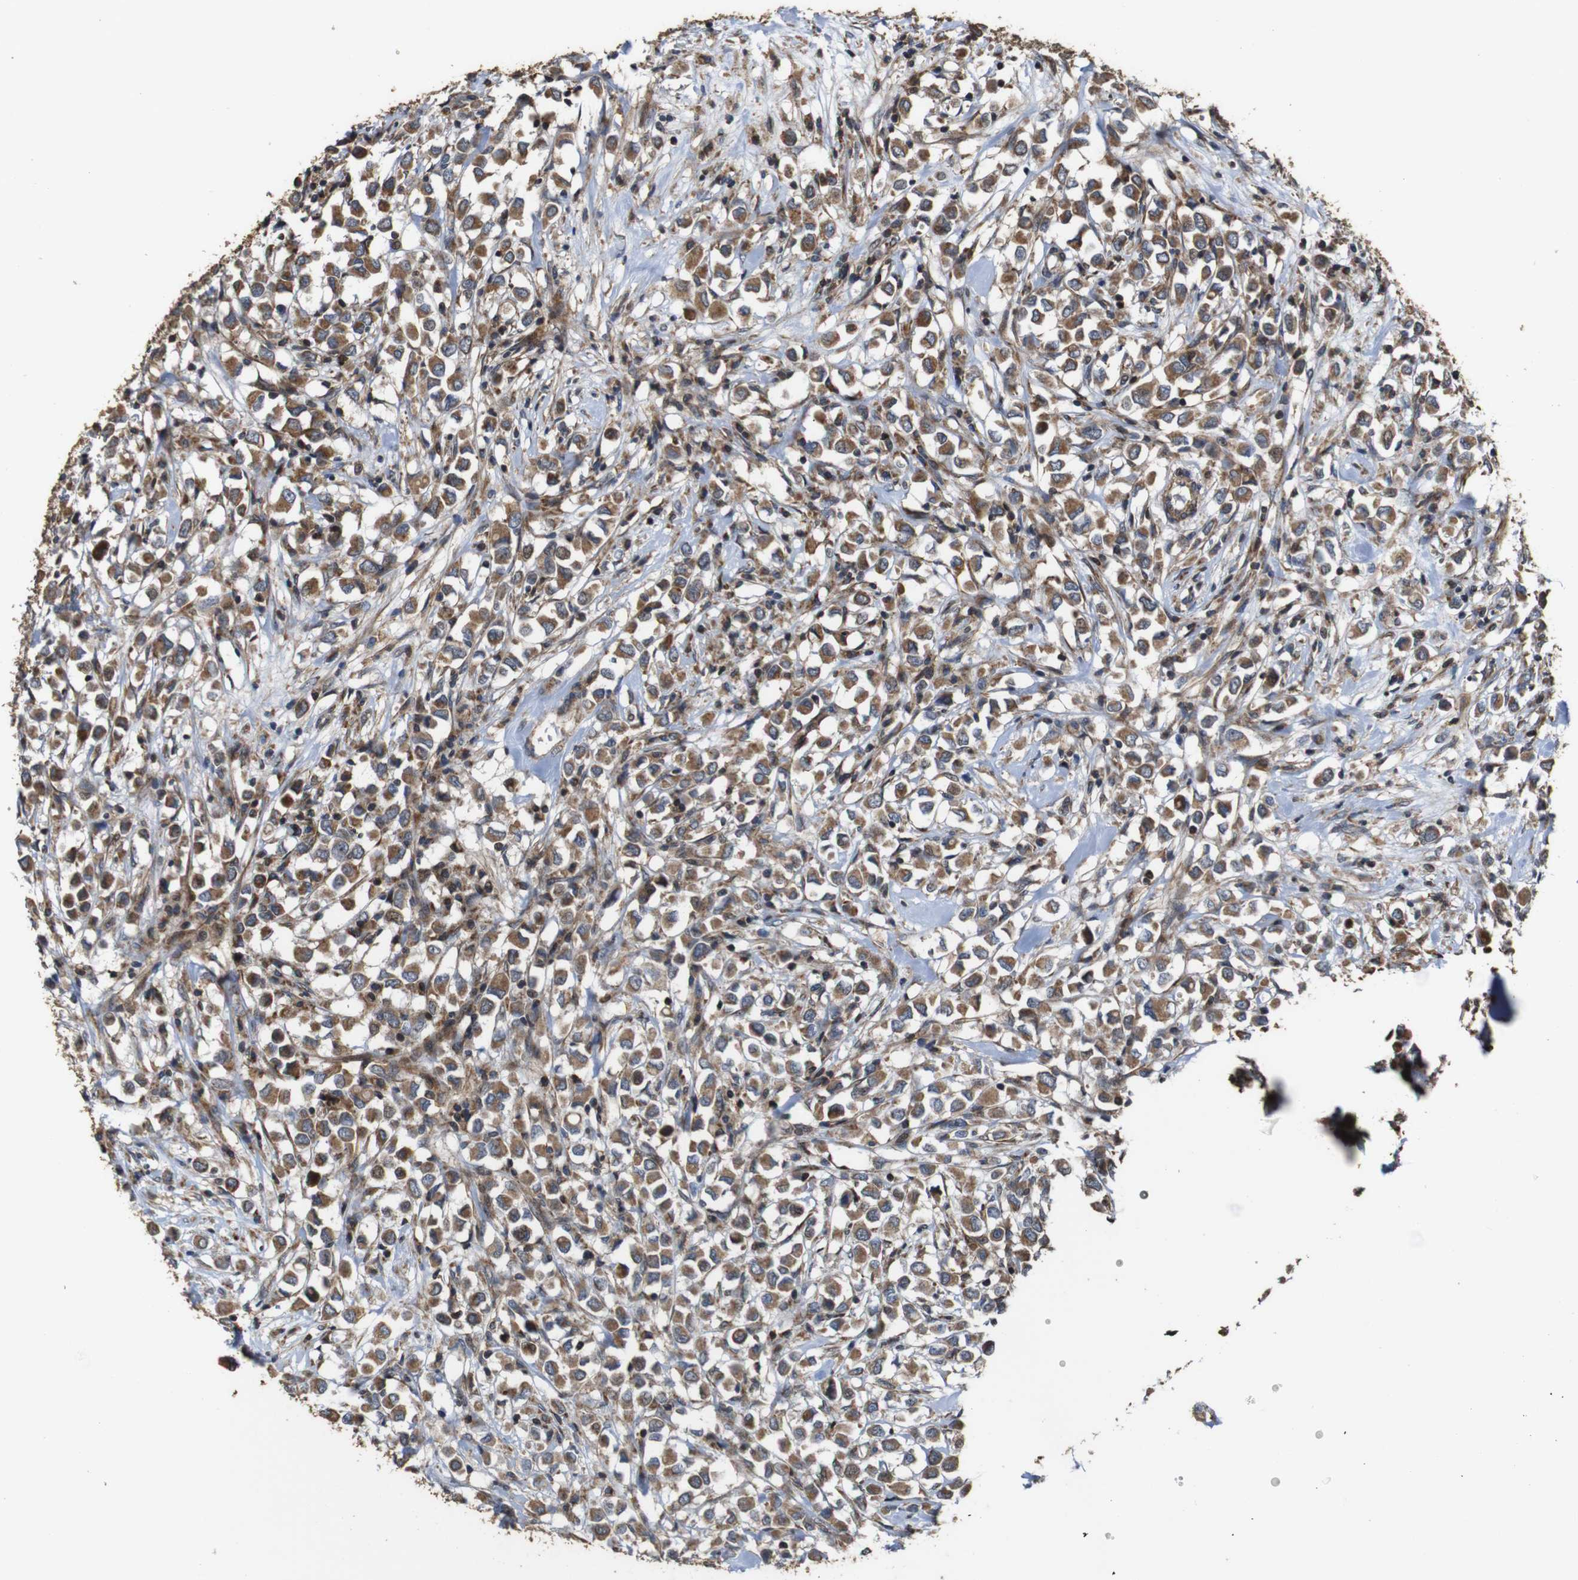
{"staining": {"intensity": "moderate", "quantity": ">75%", "location": "cytoplasmic/membranous"}, "tissue": "breast cancer", "cell_type": "Tumor cells", "image_type": "cancer", "snomed": [{"axis": "morphology", "description": "Duct carcinoma"}, {"axis": "topography", "description": "Breast"}], "caption": "This is an image of IHC staining of breast infiltrating ductal carcinoma, which shows moderate expression in the cytoplasmic/membranous of tumor cells.", "gene": "SNN", "patient": {"sex": "female", "age": 61}}